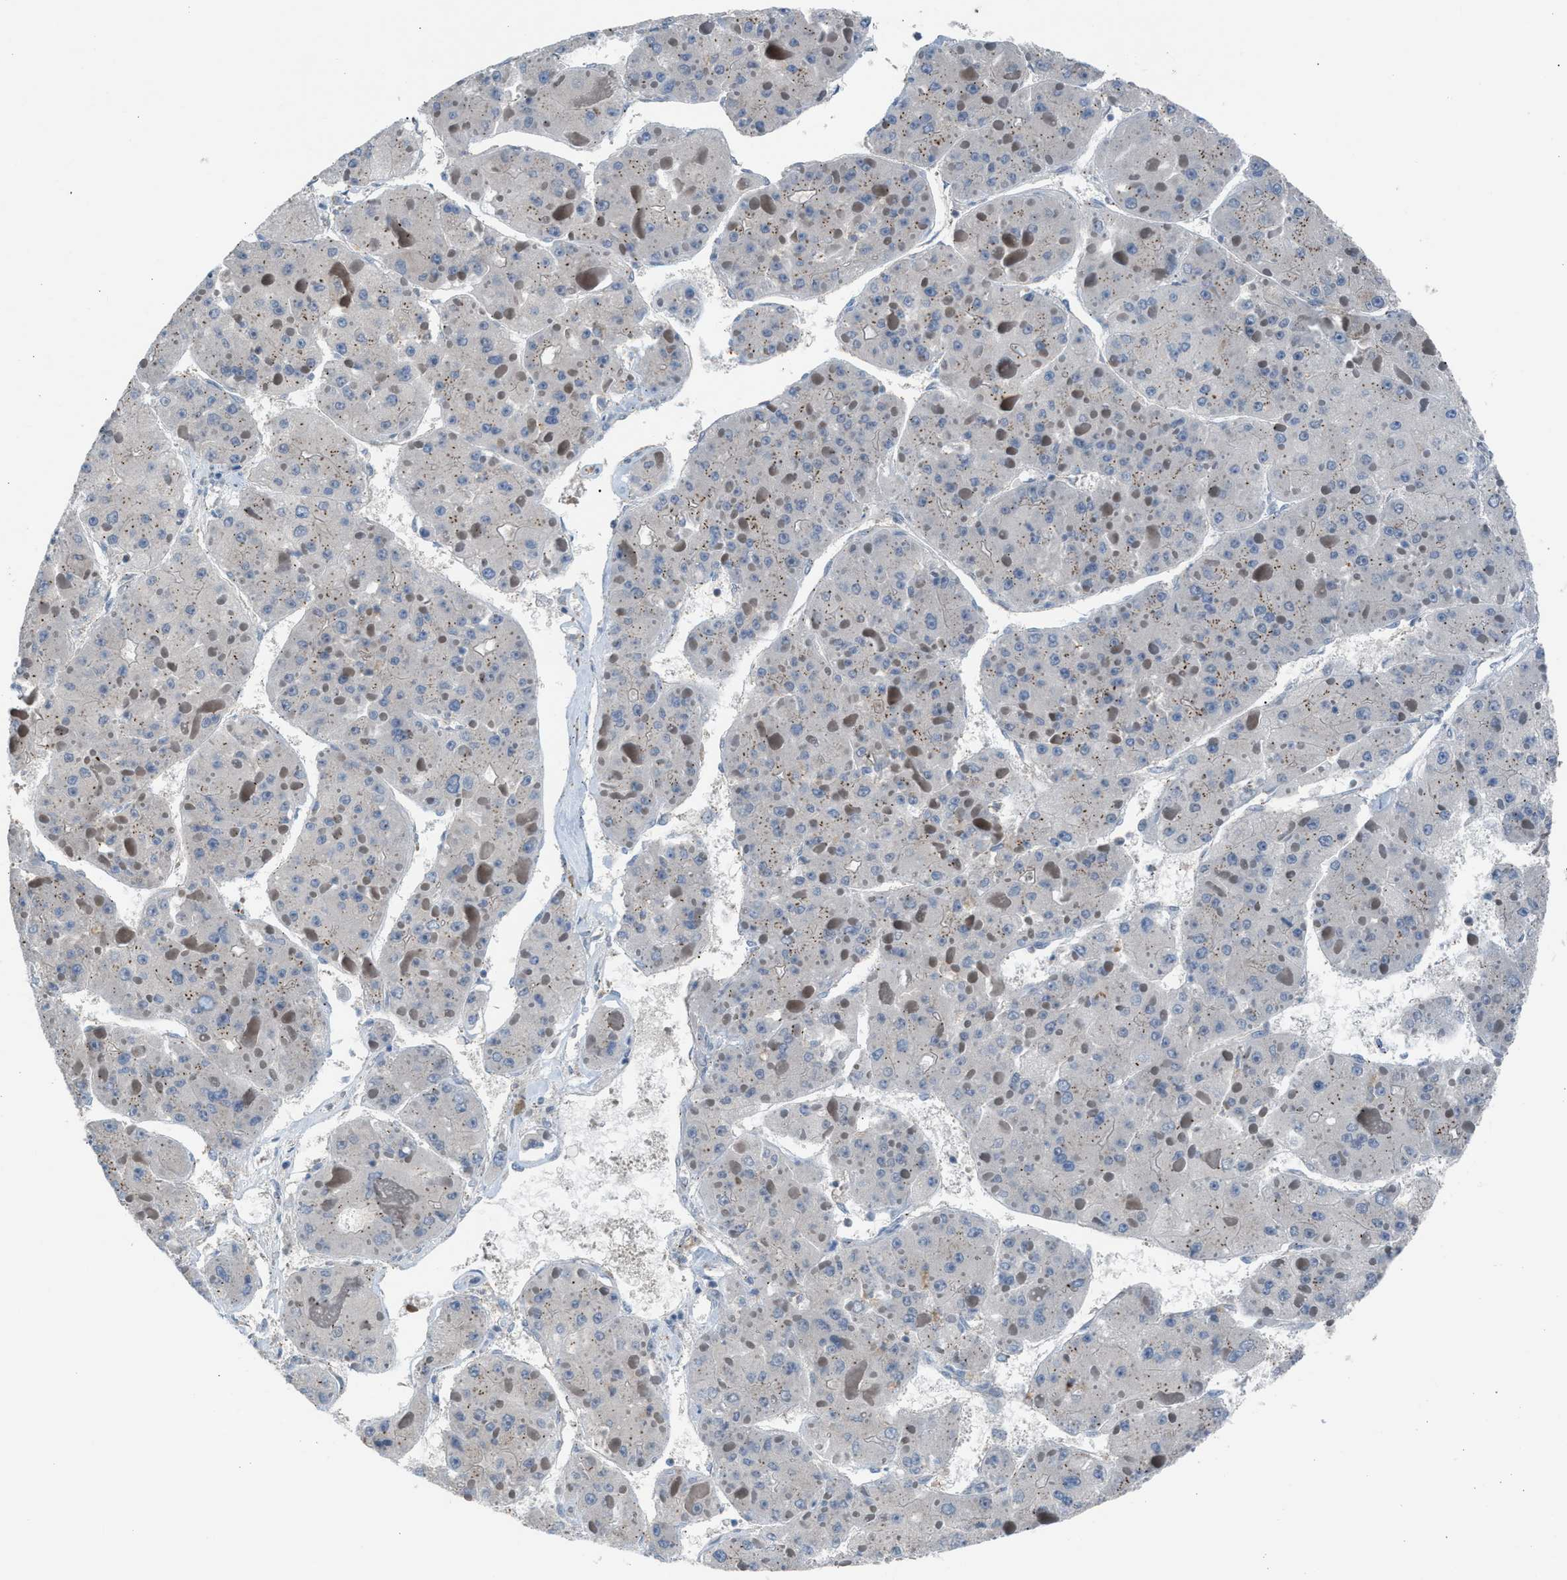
{"staining": {"intensity": "weak", "quantity": "25%-75%", "location": "cytoplasmic/membranous"}, "tissue": "liver cancer", "cell_type": "Tumor cells", "image_type": "cancer", "snomed": [{"axis": "morphology", "description": "Carcinoma, Hepatocellular, NOS"}, {"axis": "topography", "description": "Liver"}], "caption": "The photomicrograph displays staining of liver cancer (hepatocellular carcinoma), revealing weak cytoplasmic/membranous protein expression (brown color) within tumor cells.", "gene": "CRTC1", "patient": {"sex": "female", "age": 73}}